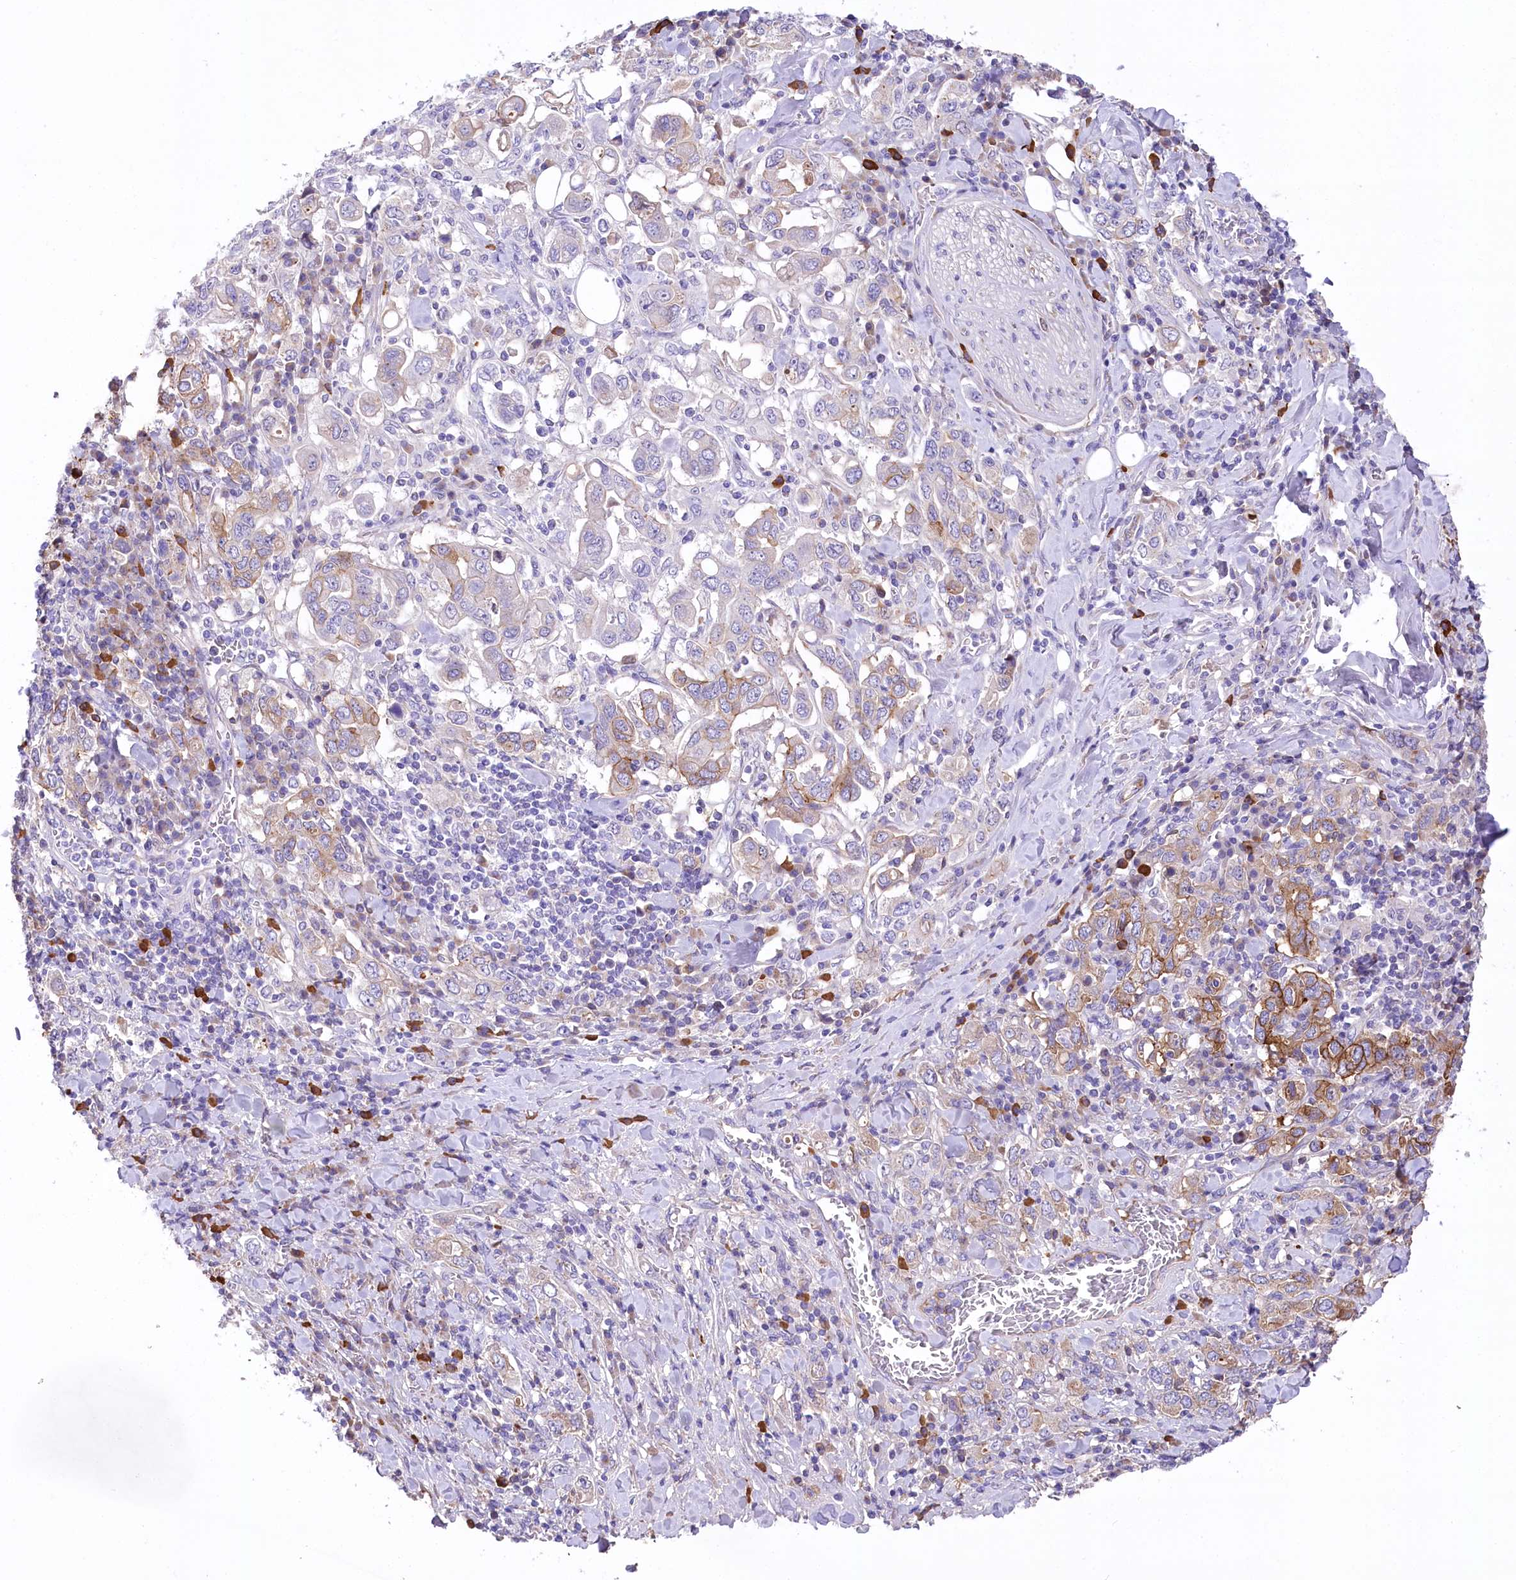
{"staining": {"intensity": "moderate", "quantity": "<25%", "location": "cytoplasmic/membranous"}, "tissue": "stomach cancer", "cell_type": "Tumor cells", "image_type": "cancer", "snomed": [{"axis": "morphology", "description": "Adenocarcinoma, NOS"}, {"axis": "topography", "description": "Stomach, upper"}], "caption": "A photomicrograph of stomach adenocarcinoma stained for a protein demonstrates moderate cytoplasmic/membranous brown staining in tumor cells.", "gene": "CEP164", "patient": {"sex": "male", "age": 62}}